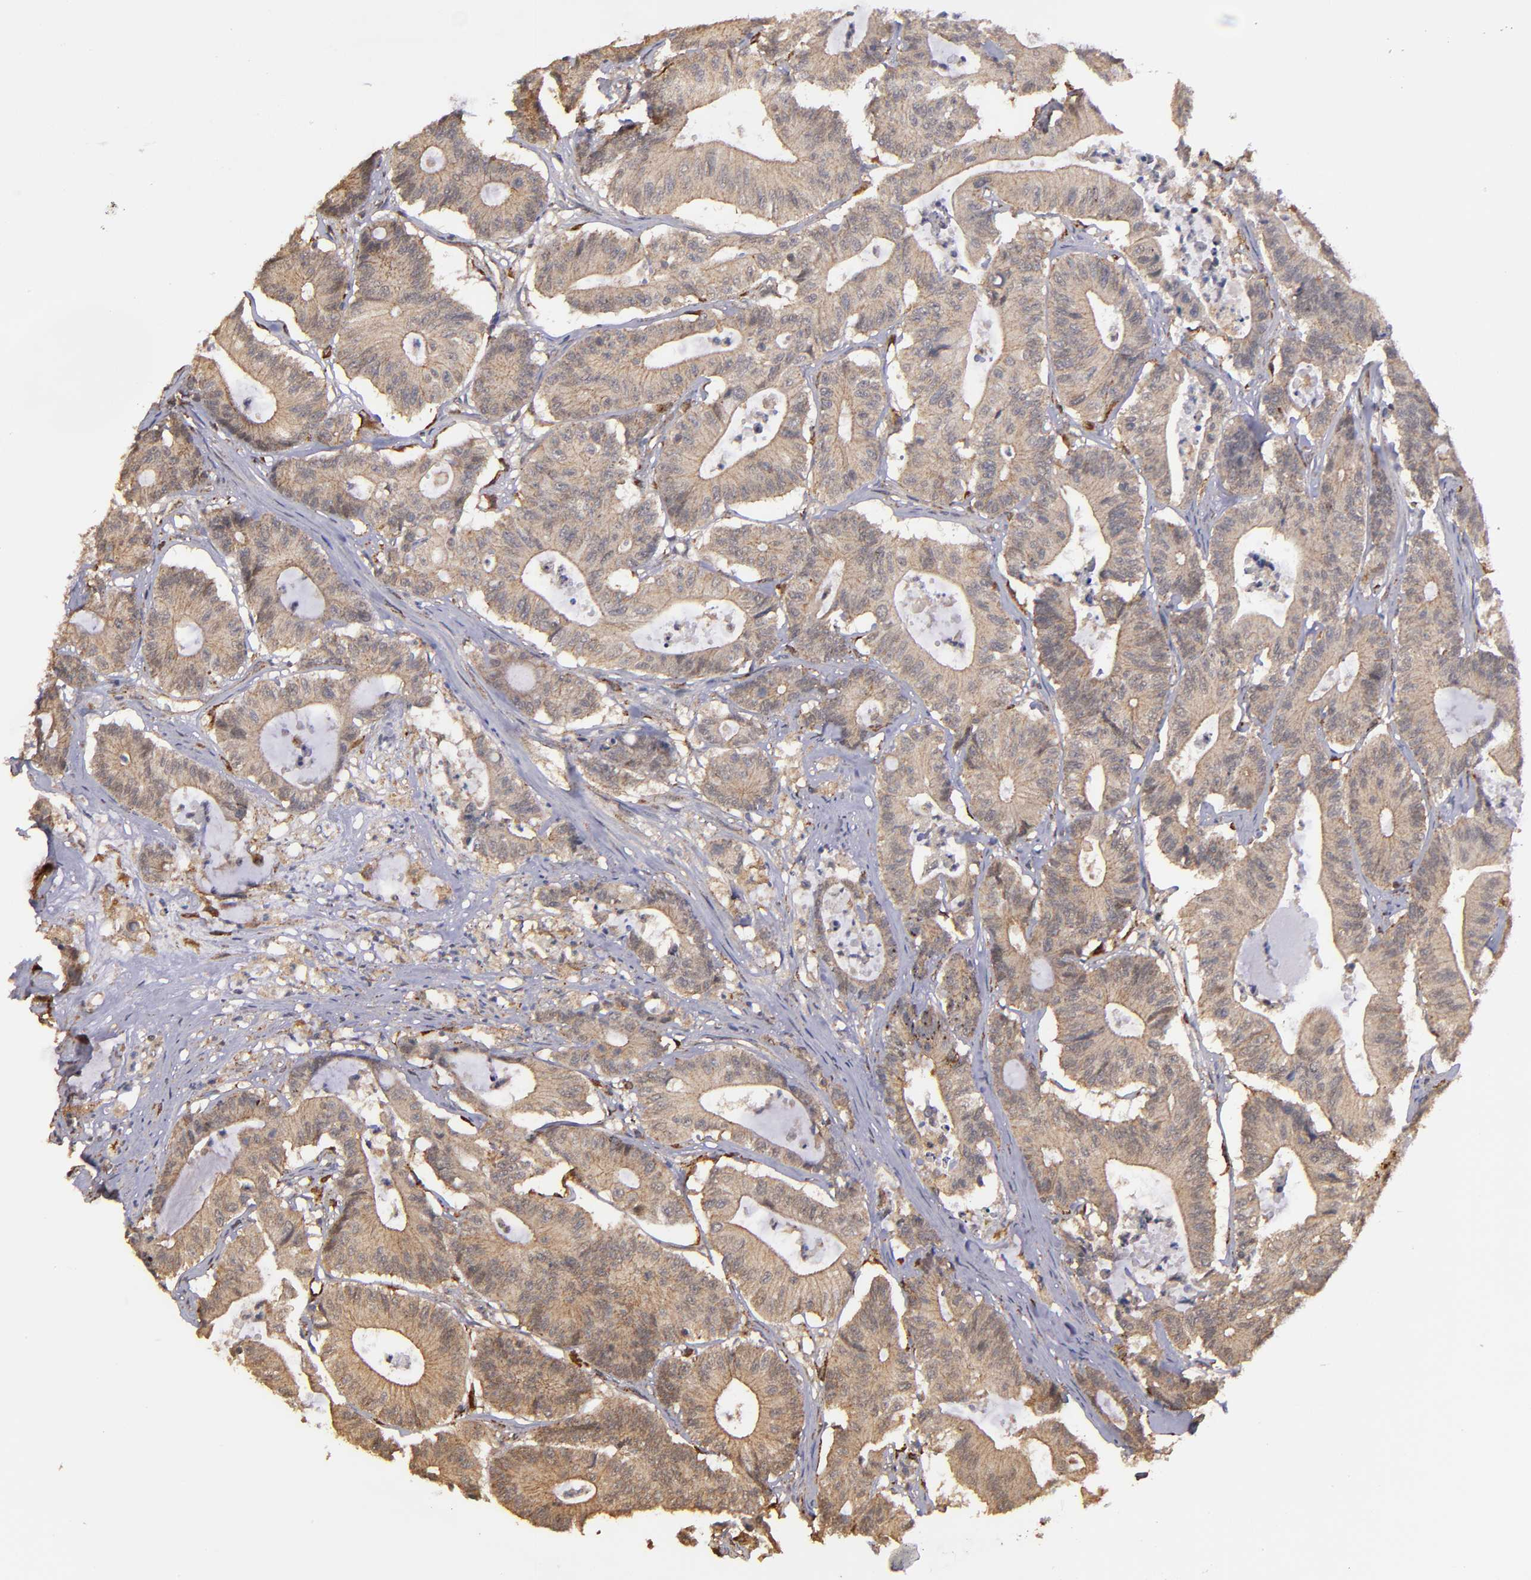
{"staining": {"intensity": "moderate", "quantity": ">75%", "location": "cytoplasmic/membranous"}, "tissue": "colorectal cancer", "cell_type": "Tumor cells", "image_type": "cancer", "snomed": [{"axis": "morphology", "description": "Adenocarcinoma, NOS"}, {"axis": "topography", "description": "Colon"}], "caption": "IHC micrograph of neoplastic tissue: colorectal cancer (adenocarcinoma) stained using immunohistochemistry shows medium levels of moderate protein expression localized specifically in the cytoplasmic/membranous of tumor cells, appearing as a cytoplasmic/membranous brown color.", "gene": "SIPA1L1", "patient": {"sex": "female", "age": 84}}